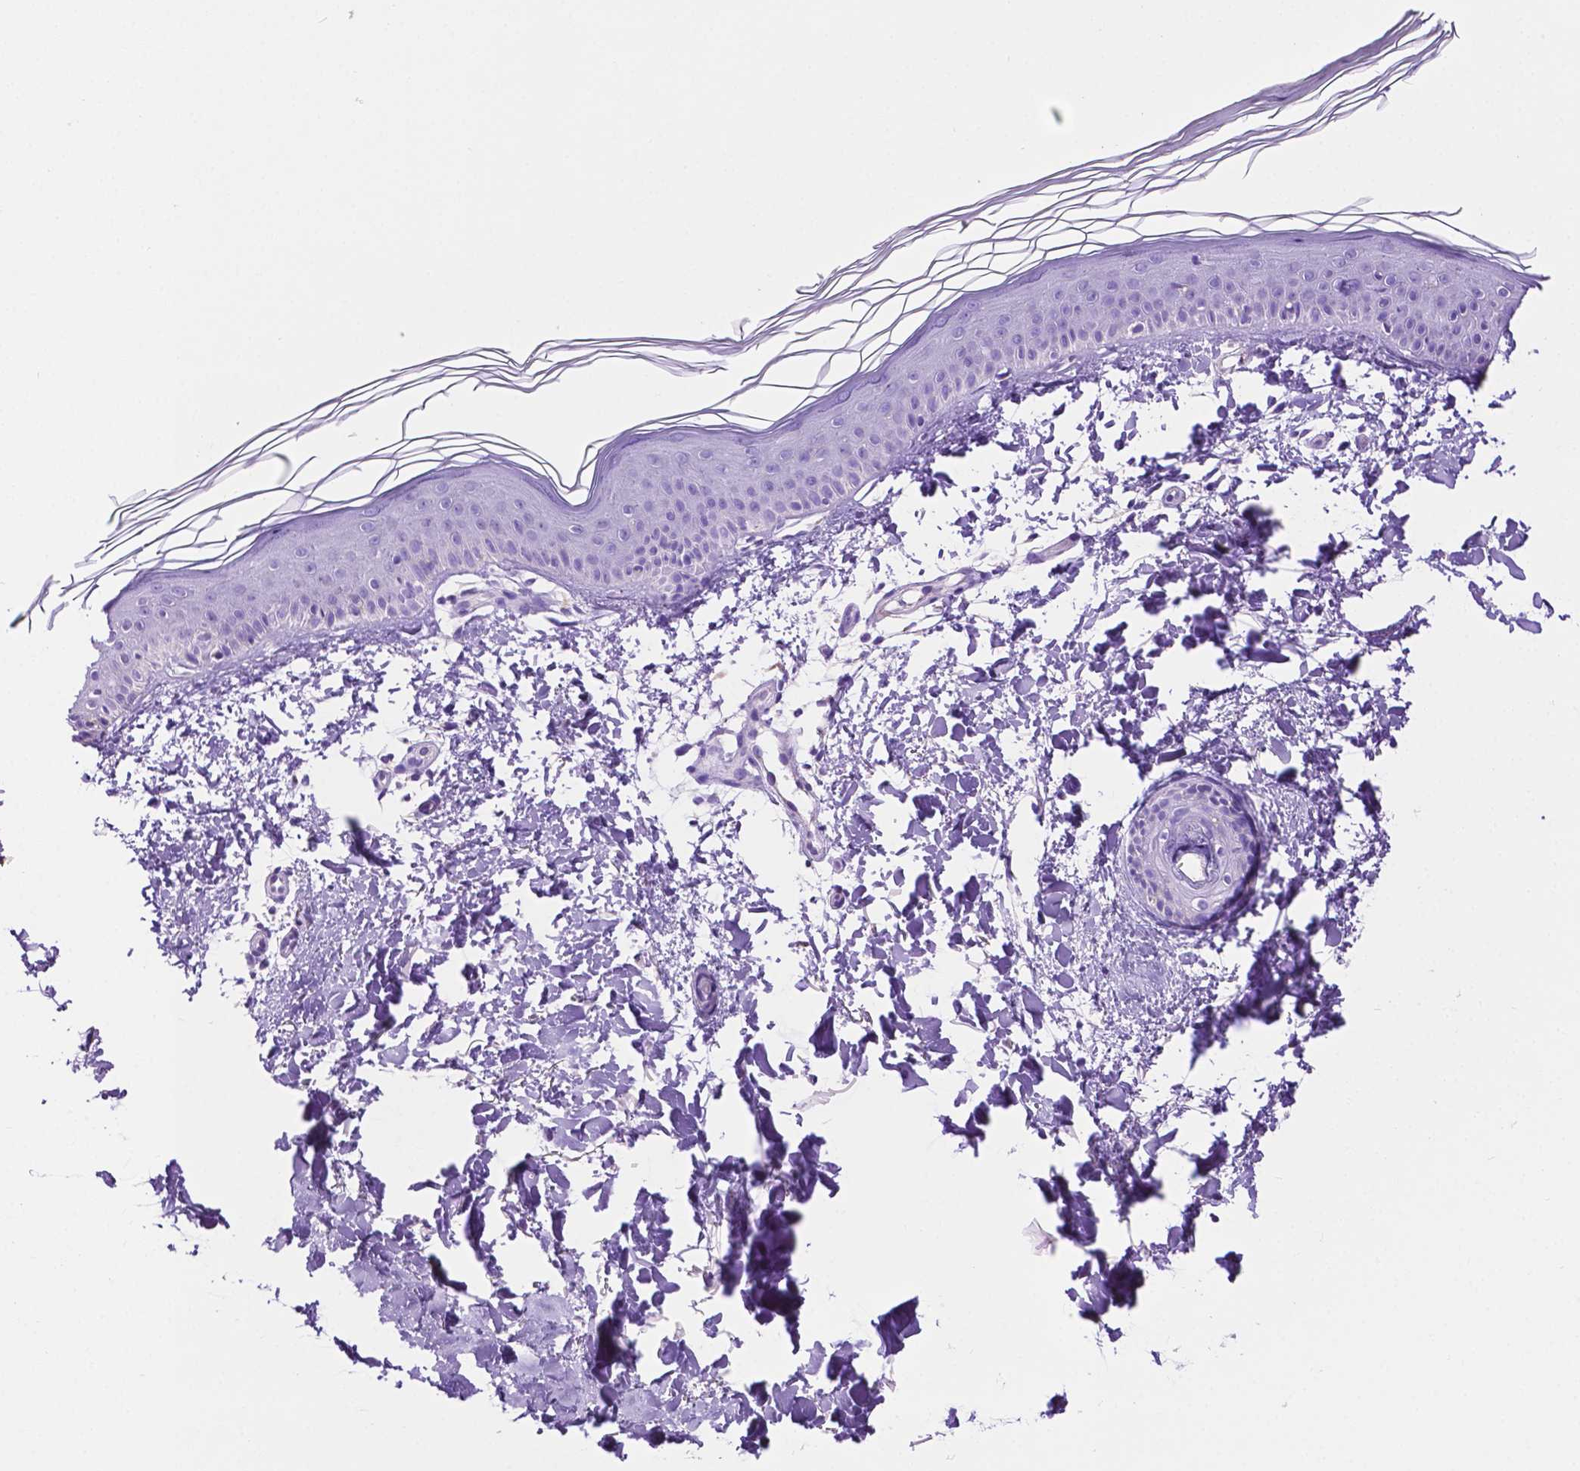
{"staining": {"intensity": "negative", "quantity": "none", "location": "none"}, "tissue": "skin", "cell_type": "Fibroblasts", "image_type": "normal", "snomed": [{"axis": "morphology", "description": "Normal tissue, NOS"}, {"axis": "topography", "description": "Skin"}], "caption": "A high-resolution photomicrograph shows immunohistochemistry staining of unremarkable skin, which reveals no significant expression in fibroblasts. (Brightfield microscopy of DAB (3,3'-diaminobenzidine) IHC at high magnification).", "gene": "GDPD5", "patient": {"sex": "female", "age": 62}}